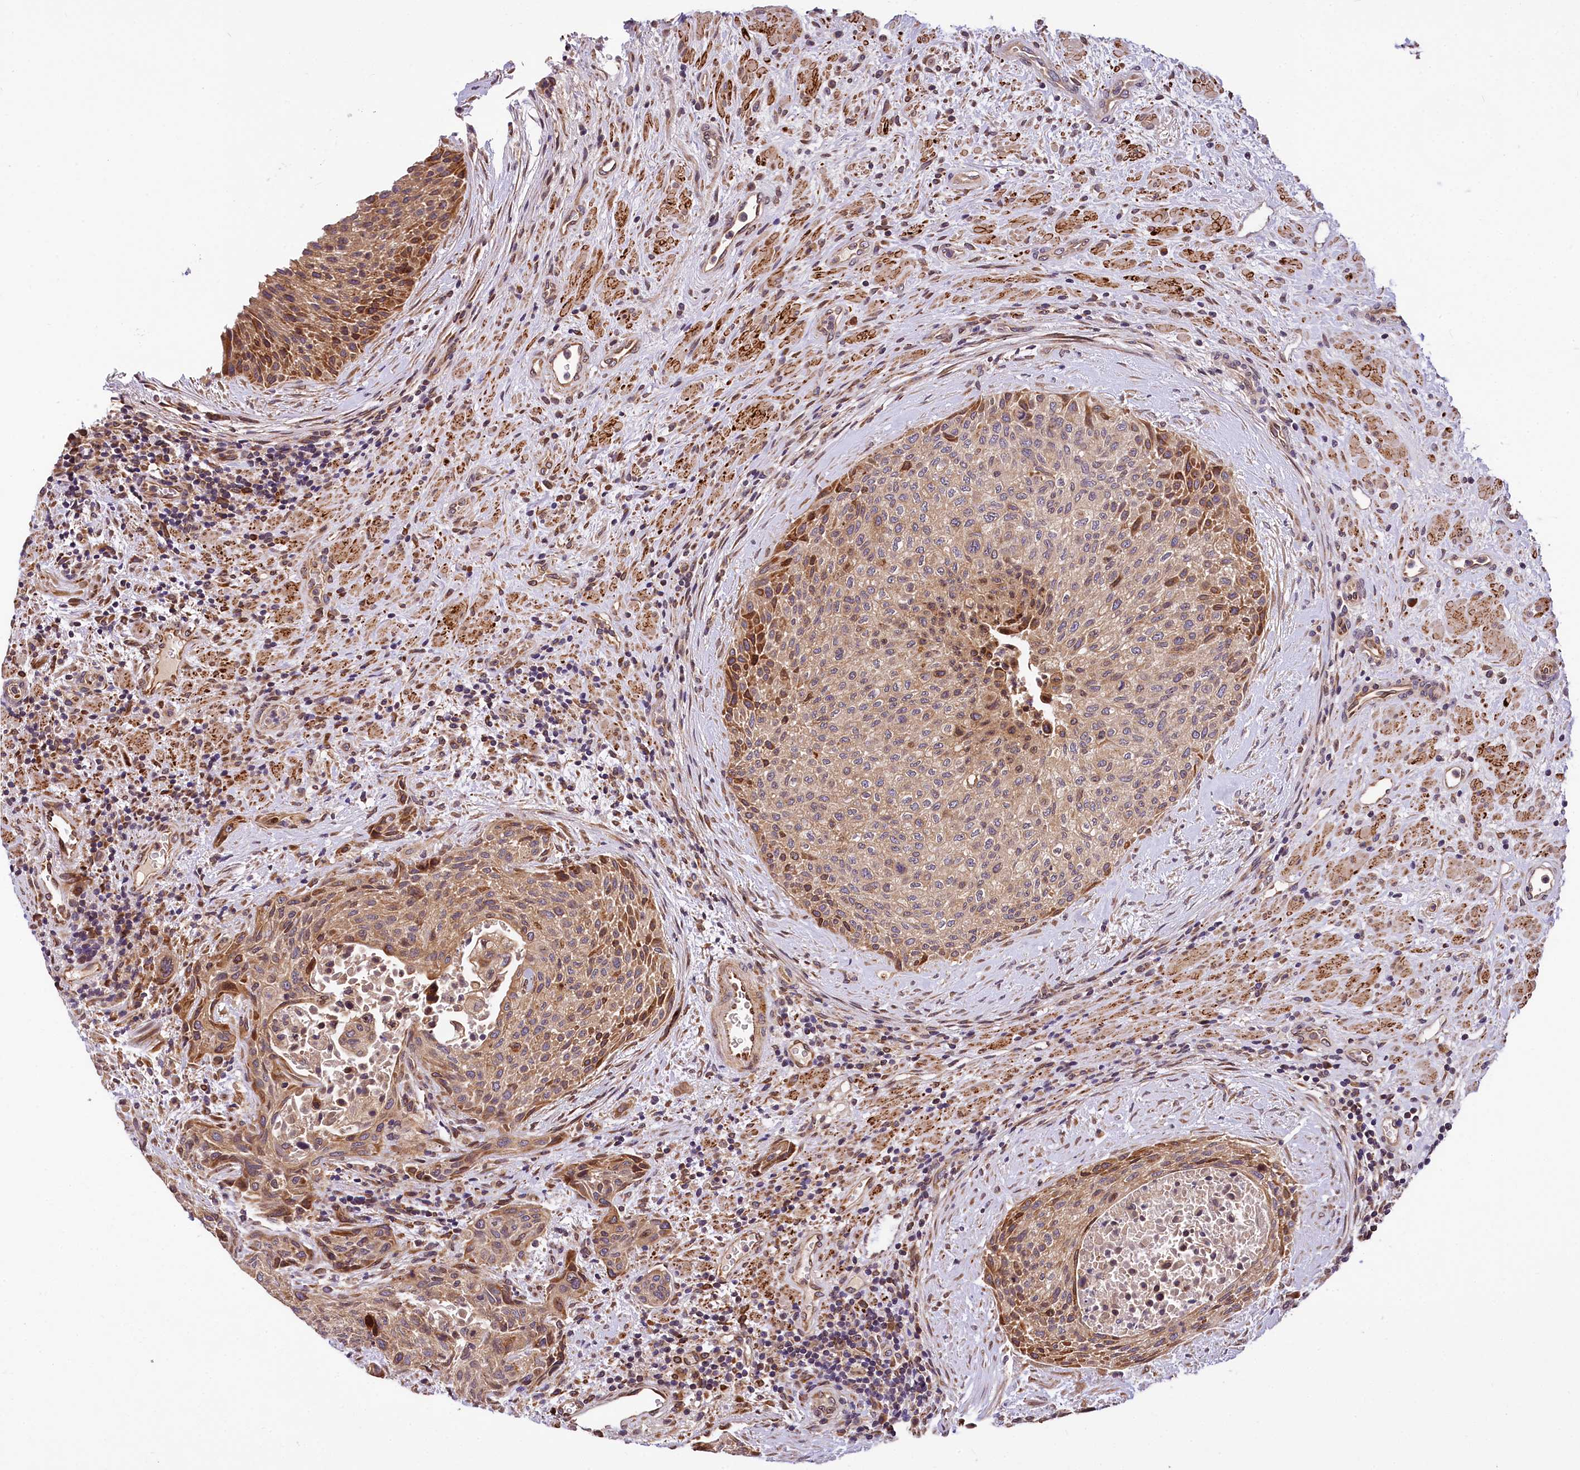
{"staining": {"intensity": "moderate", "quantity": ">75%", "location": "cytoplasmic/membranous"}, "tissue": "urothelial cancer", "cell_type": "Tumor cells", "image_type": "cancer", "snomed": [{"axis": "morphology", "description": "Normal tissue, NOS"}, {"axis": "morphology", "description": "Urothelial carcinoma, NOS"}, {"axis": "topography", "description": "Urinary bladder"}, {"axis": "topography", "description": "Peripheral nerve tissue"}], "caption": "Human transitional cell carcinoma stained with a brown dye displays moderate cytoplasmic/membranous positive positivity in approximately >75% of tumor cells.", "gene": "SUPV3L1", "patient": {"sex": "male", "age": 35}}